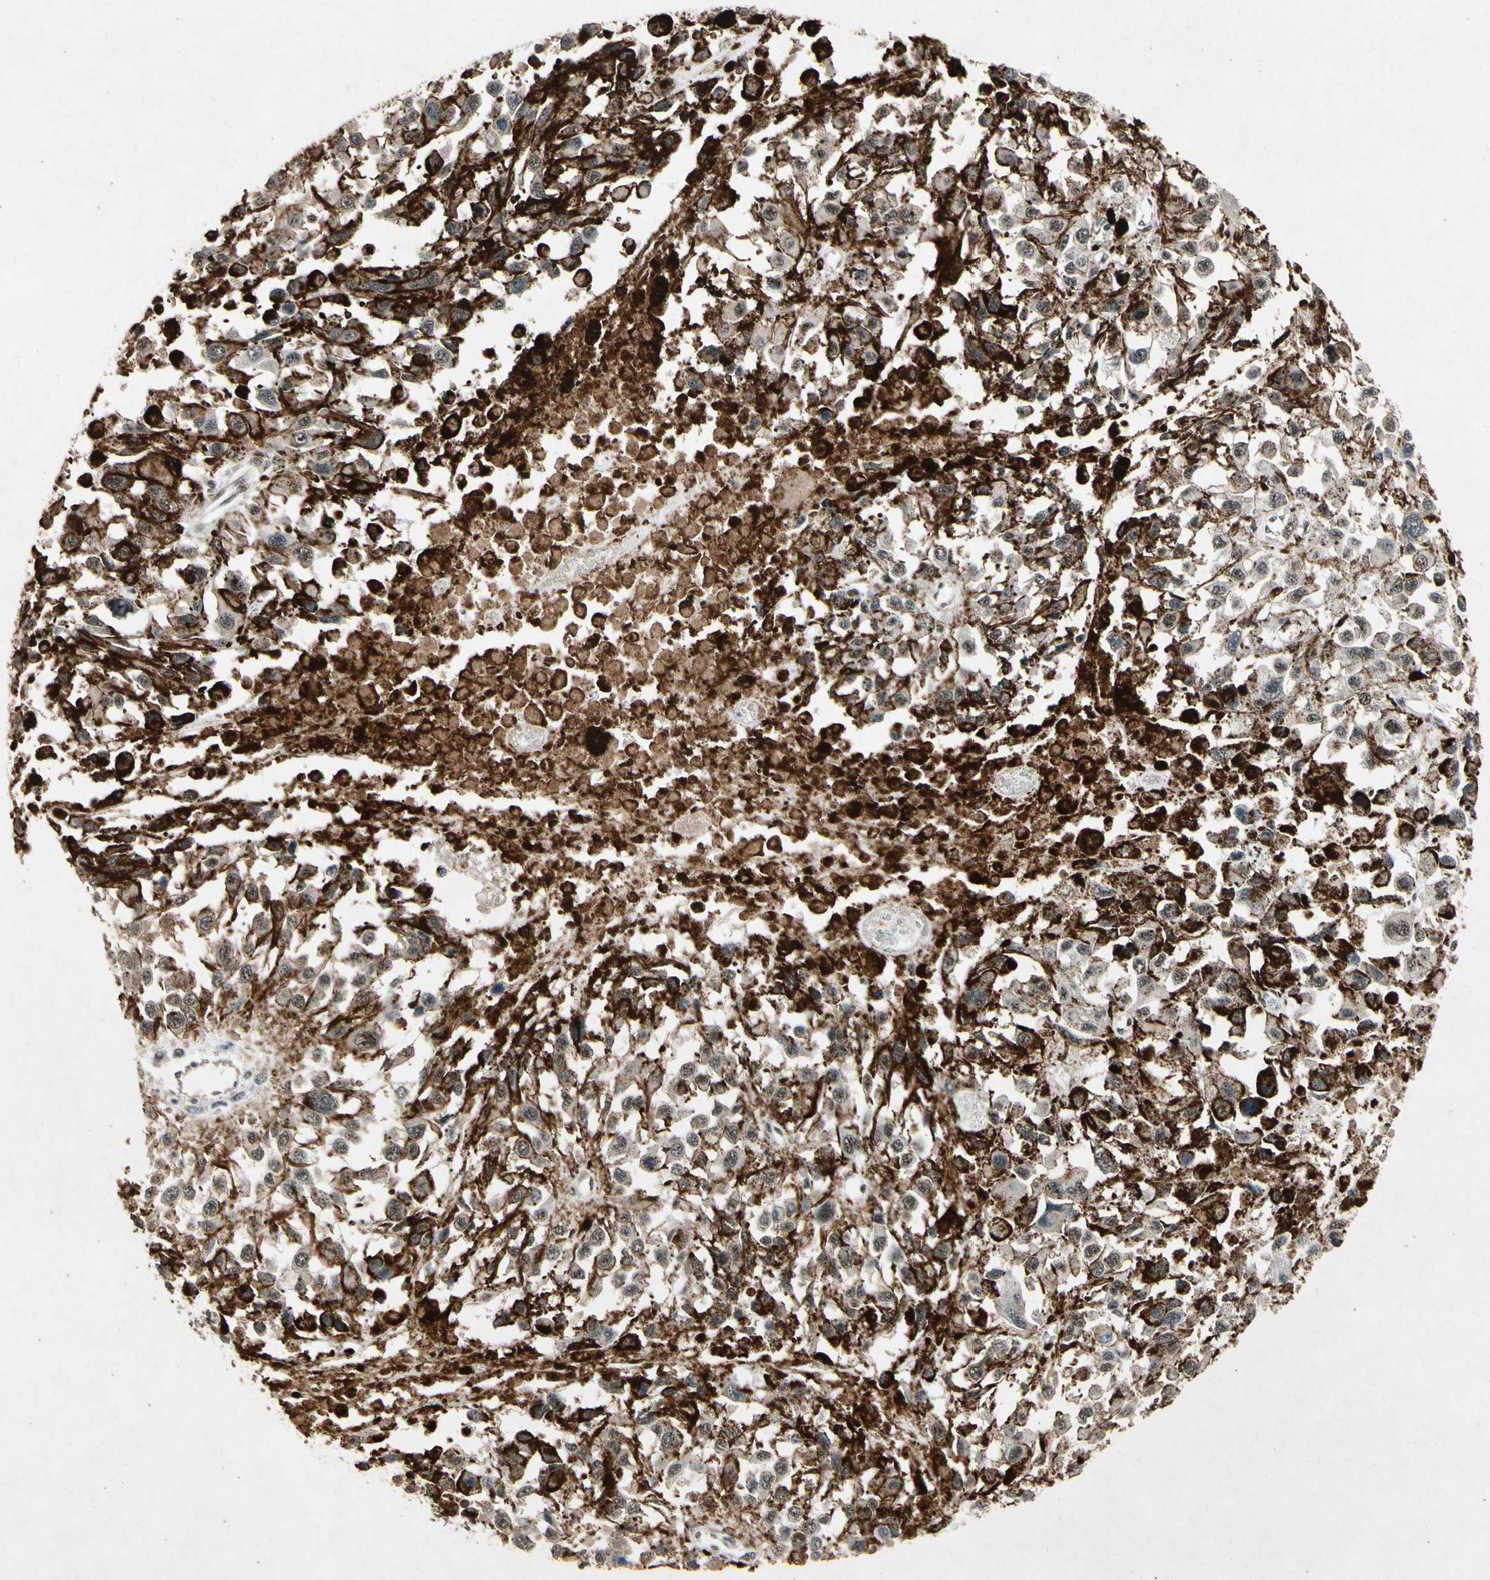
{"staining": {"intensity": "strong", "quantity": "25%-75%", "location": "cytoplasmic/membranous,nuclear"}, "tissue": "melanoma", "cell_type": "Tumor cells", "image_type": "cancer", "snomed": [{"axis": "morphology", "description": "Malignant melanoma, Metastatic site"}, {"axis": "topography", "description": "Lymph node"}], "caption": "Malignant melanoma (metastatic site) stained for a protein displays strong cytoplasmic/membranous and nuclear positivity in tumor cells. The protein is stained brown, and the nuclei are stained in blue (DAB (3,3'-diaminobenzidine) IHC with brightfield microscopy, high magnification).", "gene": "PML", "patient": {"sex": "male", "age": 59}}